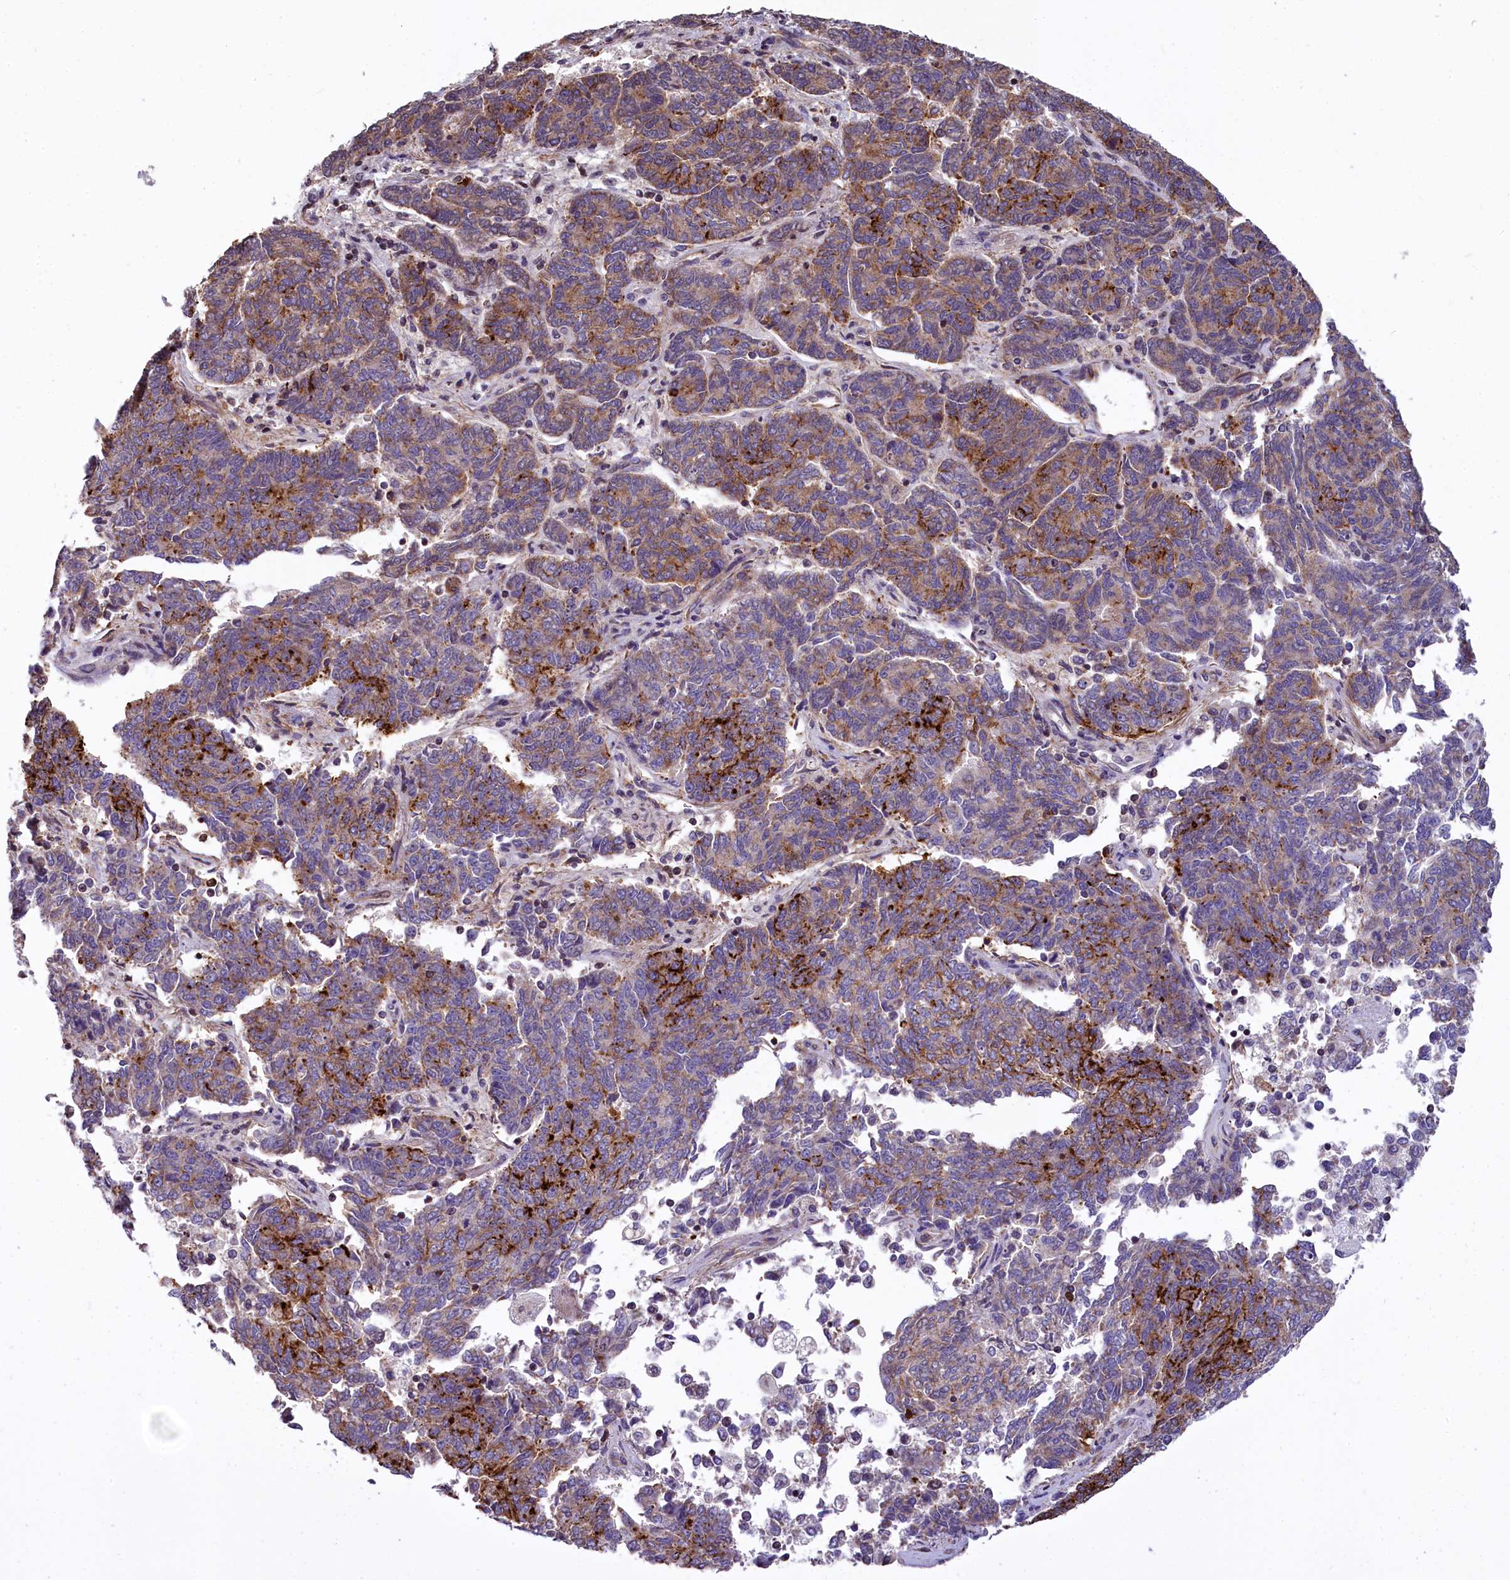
{"staining": {"intensity": "moderate", "quantity": ">75%", "location": "cytoplasmic/membranous"}, "tissue": "endometrial cancer", "cell_type": "Tumor cells", "image_type": "cancer", "snomed": [{"axis": "morphology", "description": "Adenocarcinoma, NOS"}, {"axis": "topography", "description": "Endometrium"}], "caption": "High-magnification brightfield microscopy of adenocarcinoma (endometrial) stained with DAB (3,3'-diaminobenzidine) (brown) and counterstained with hematoxylin (blue). tumor cells exhibit moderate cytoplasmic/membranous positivity is seen in about>75% of cells. The protein is shown in brown color, while the nuclei are stained blue.", "gene": "ZNF2", "patient": {"sex": "female", "age": 80}}